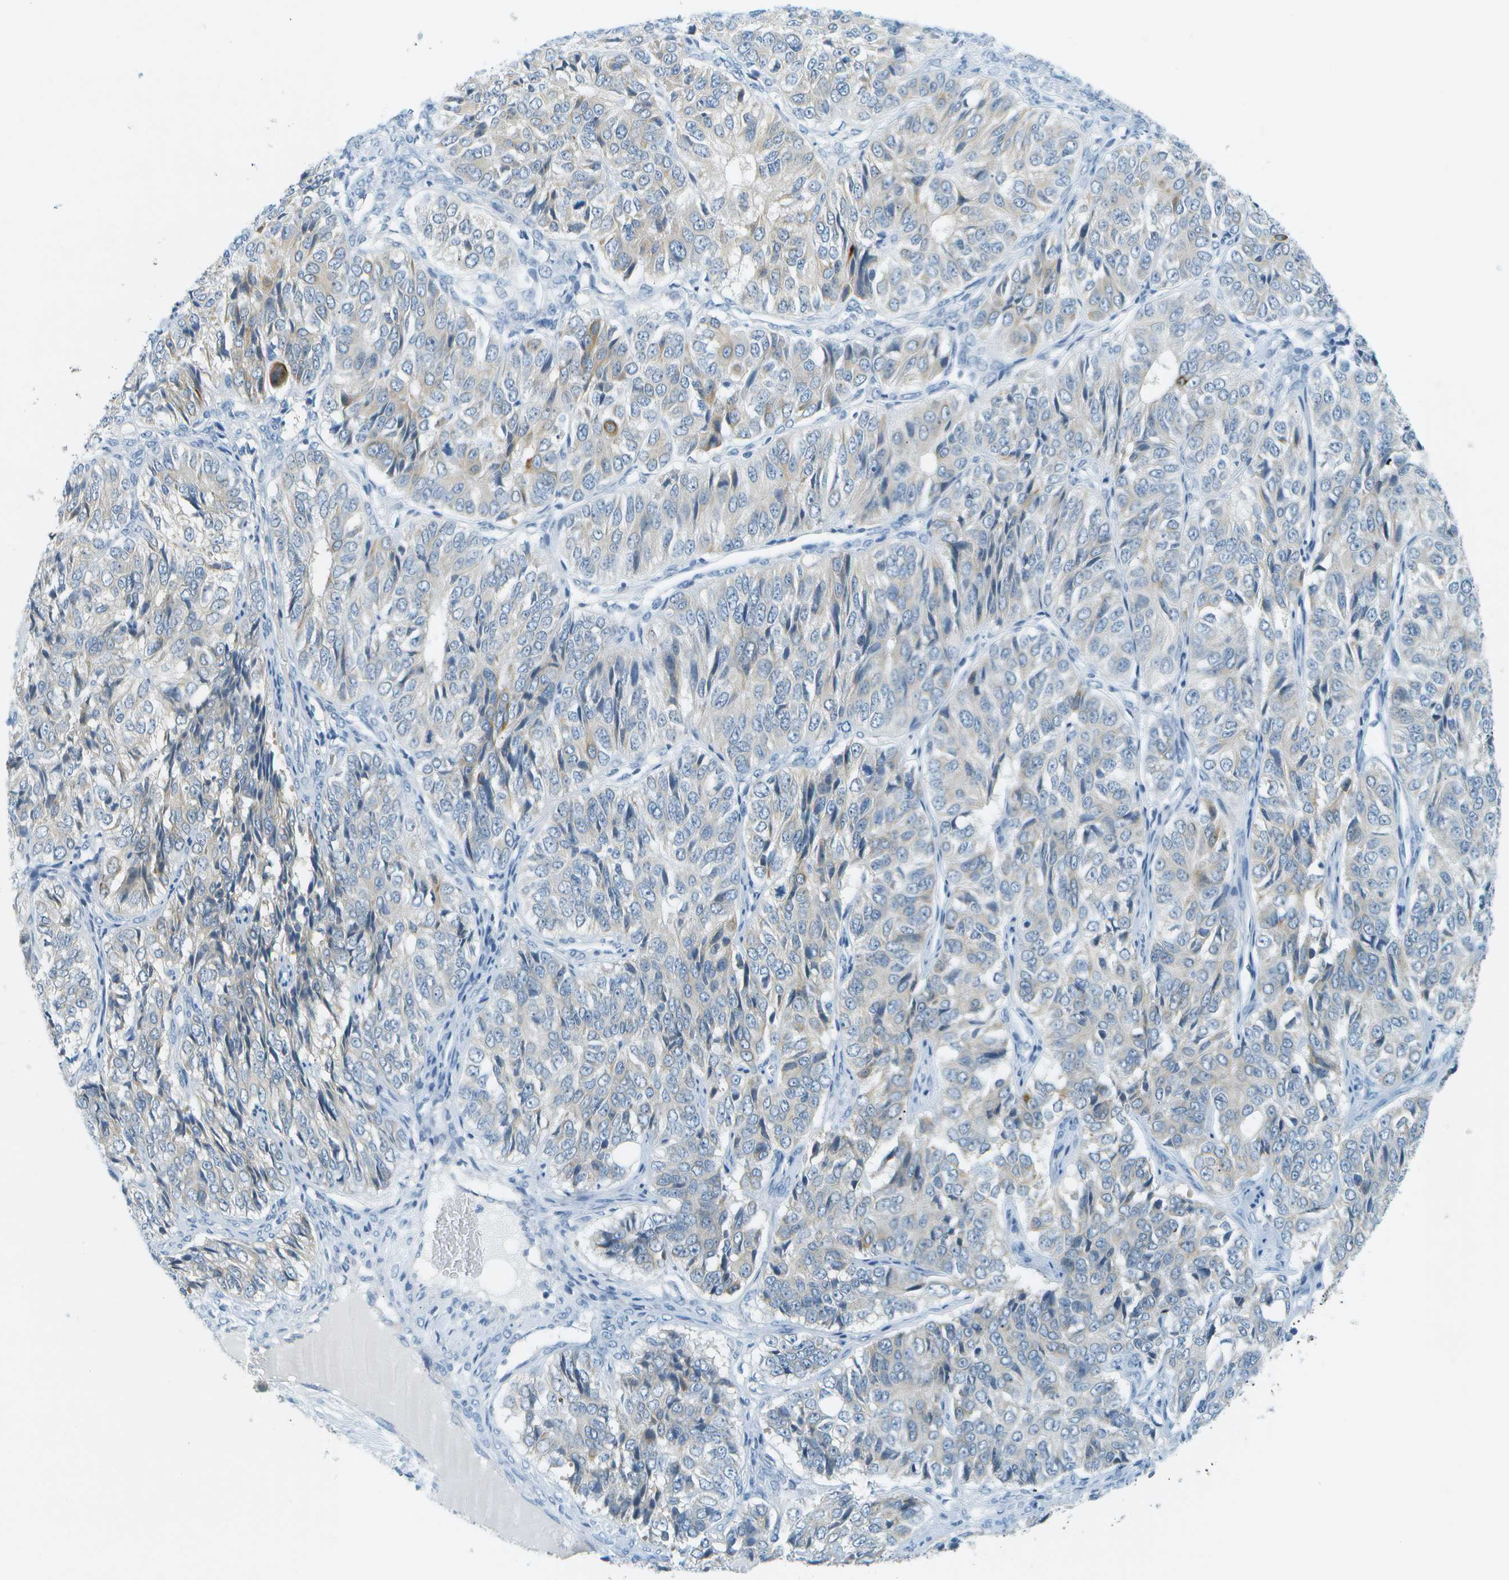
{"staining": {"intensity": "weak", "quantity": "<25%", "location": "cytoplasmic/membranous"}, "tissue": "ovarian cancer", "cell_type": "Tumor cells", "image_type": "cancer", "snomed": [{"axis": "morphology", "description": "Carcinoma, endometroid"}, {"axis": "topography", "description": "Ovary"}], "caption": "Human ovarian endometroid carcinoma stained for a protein using immunohistochemistry shows no positivity in tumor cells.", "gene": "SMYD5", "patient": {"sex": "female", "age": 51}}